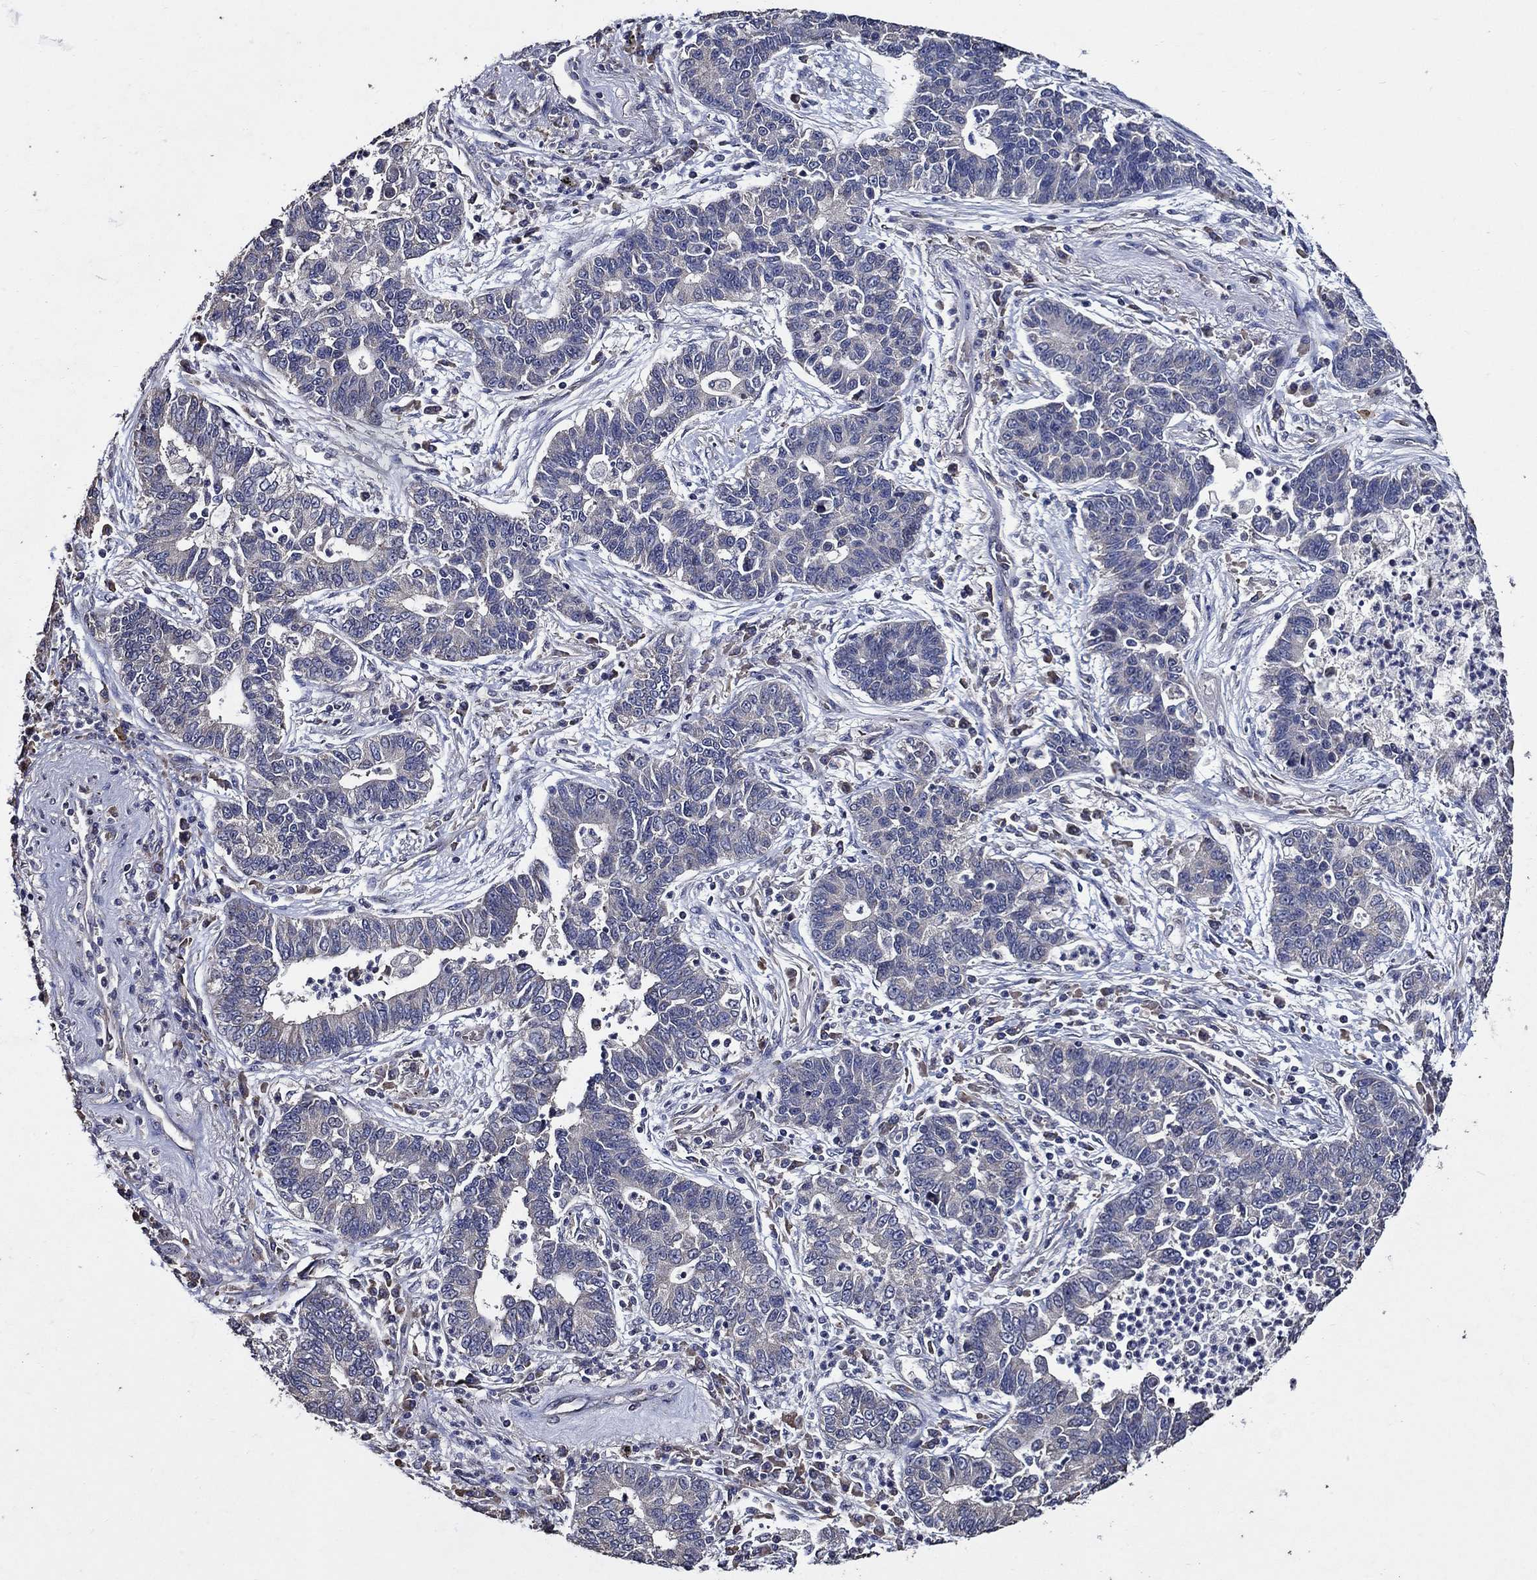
{"staining": {"intensity": "negative", "quantity": "none", "location": "none"}, "tissue": "lung cancer", "cell_type": "Tumor cells", "image_type": "cancer", "snomed": [{"axis": "morphology", "description": "Adenocarcinoma, NOS"}, {"axis": "topography", "description": "Lung"}], "caption": "Immunohistochemistry micrograph of lung adenocarcinoma stained for a protein (brown), which displays no staining in tumor cells.", "gene": "HAP1", "patient": {"sex": "female", "age": 57}}